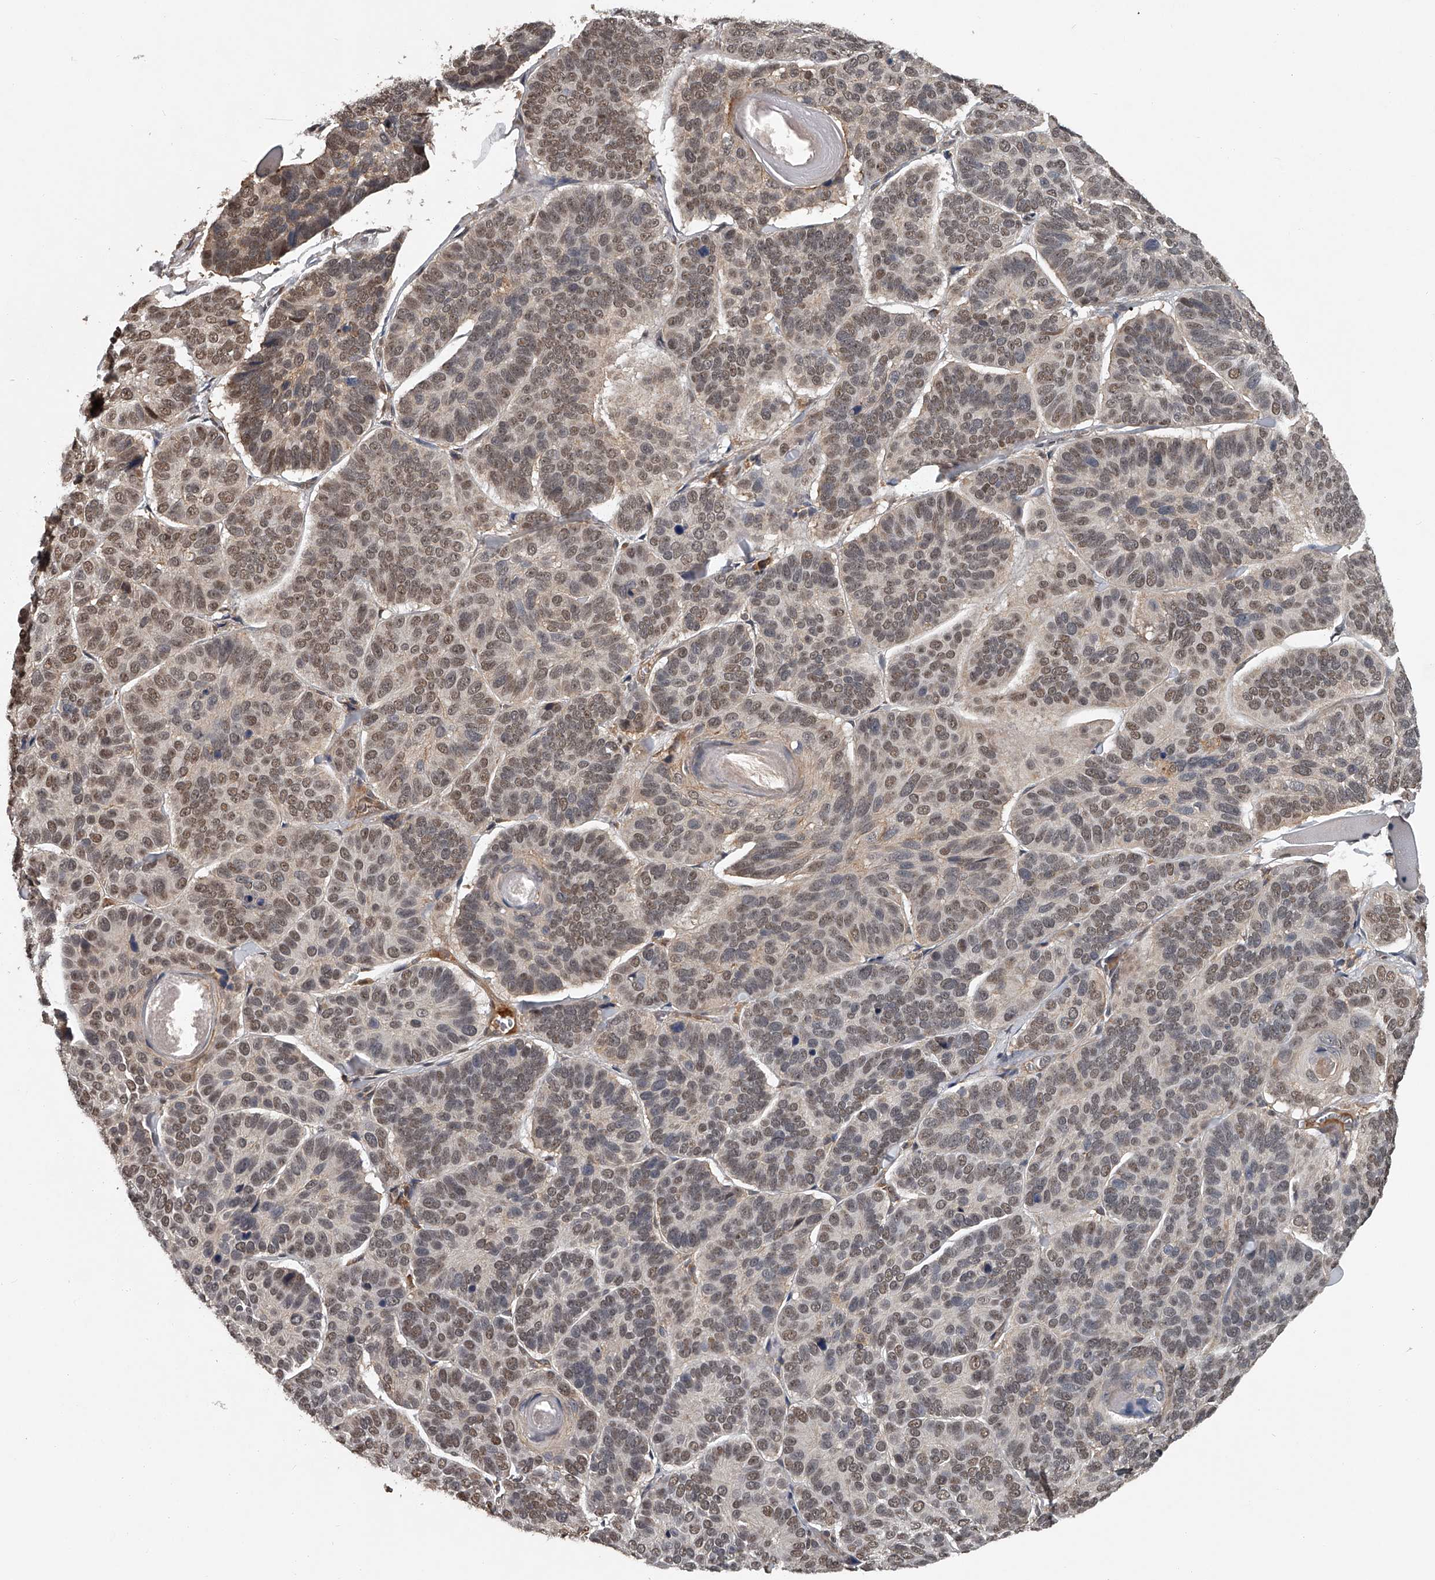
{"staining": {"intensity": "moderate", "quantity": ">75%", "location": "nuclear"}, "tissue": "skin cancer", "cell_type": "Tumor cells", "image_type": "cancer", "snomed": [{"axis": "morphology", "description": "Basal cell carcinoma"}, {"axis": "topography", "description": "Skin"}], "caption": "High-power microscopy captured an immunohistochemistry (IHC) micrograph of basal cell carcinoma (skin), revealing moderate nuclear positivity in approximately >75% of tumor cells.", "gene": "PLEKHG1", "patient": {"sex": "male", "age": 62}}